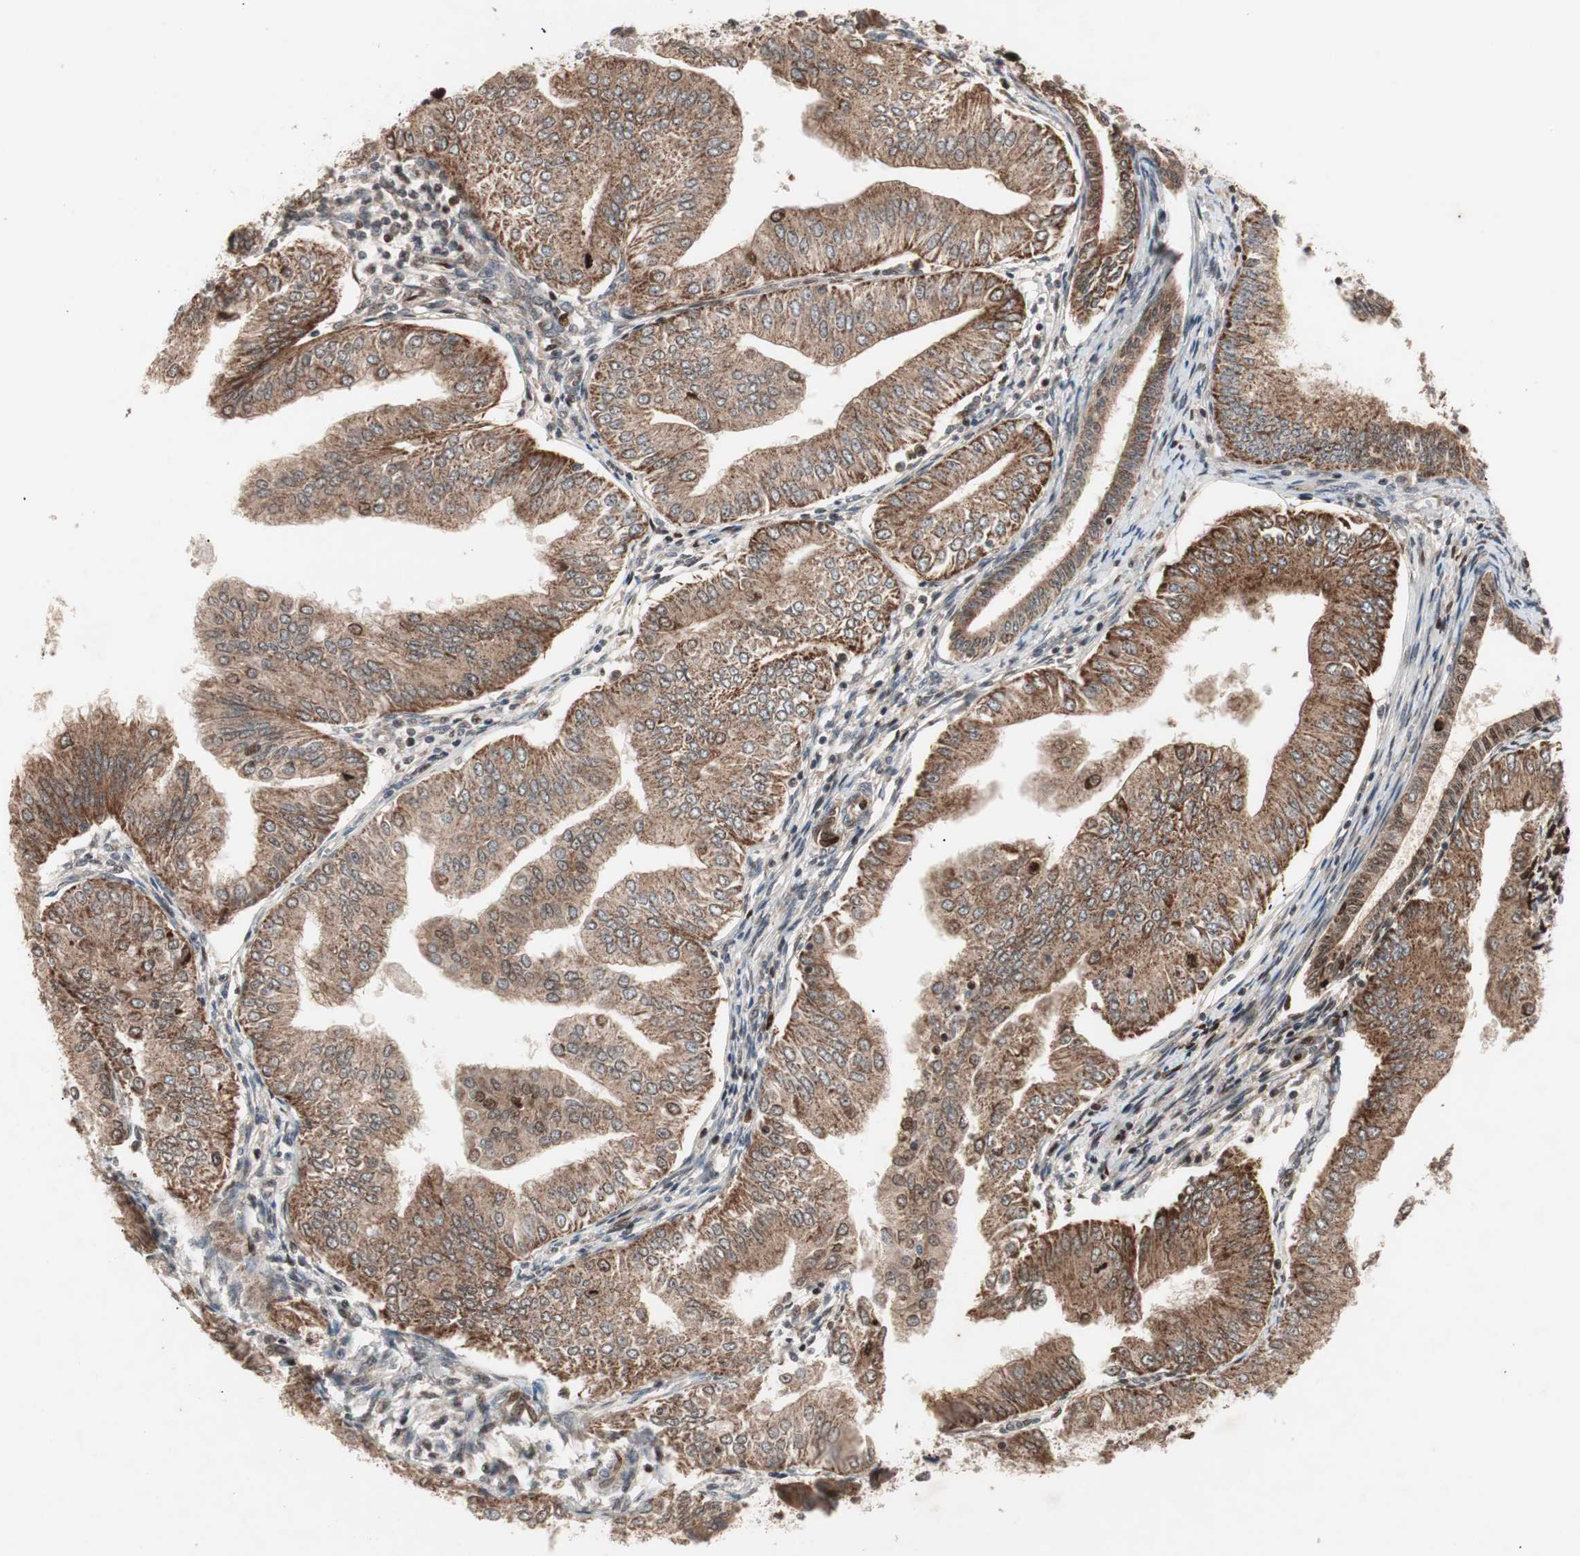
{"staining": {"intensity": "strong", "quantity": ">75%", "location": "cytoplasmic/membranous"}, "tissue": "endometrial cancer", "cell_type": "Tumor cells", "image_type": "cancer", "snomed": [{"axis": "morphology", "description": "Adenocarcinoma, NOS"}, {"axis": "topography", "description": "Endometrium"}], "caption": "About >75% of tumor cells in endometrial cancer demonstrate strong cytoplasmic/membranous protein expression as visualized by brown immunohistochemical staining.", "gene": "NF2", "patient": {"sex": "female", "age": 53}}